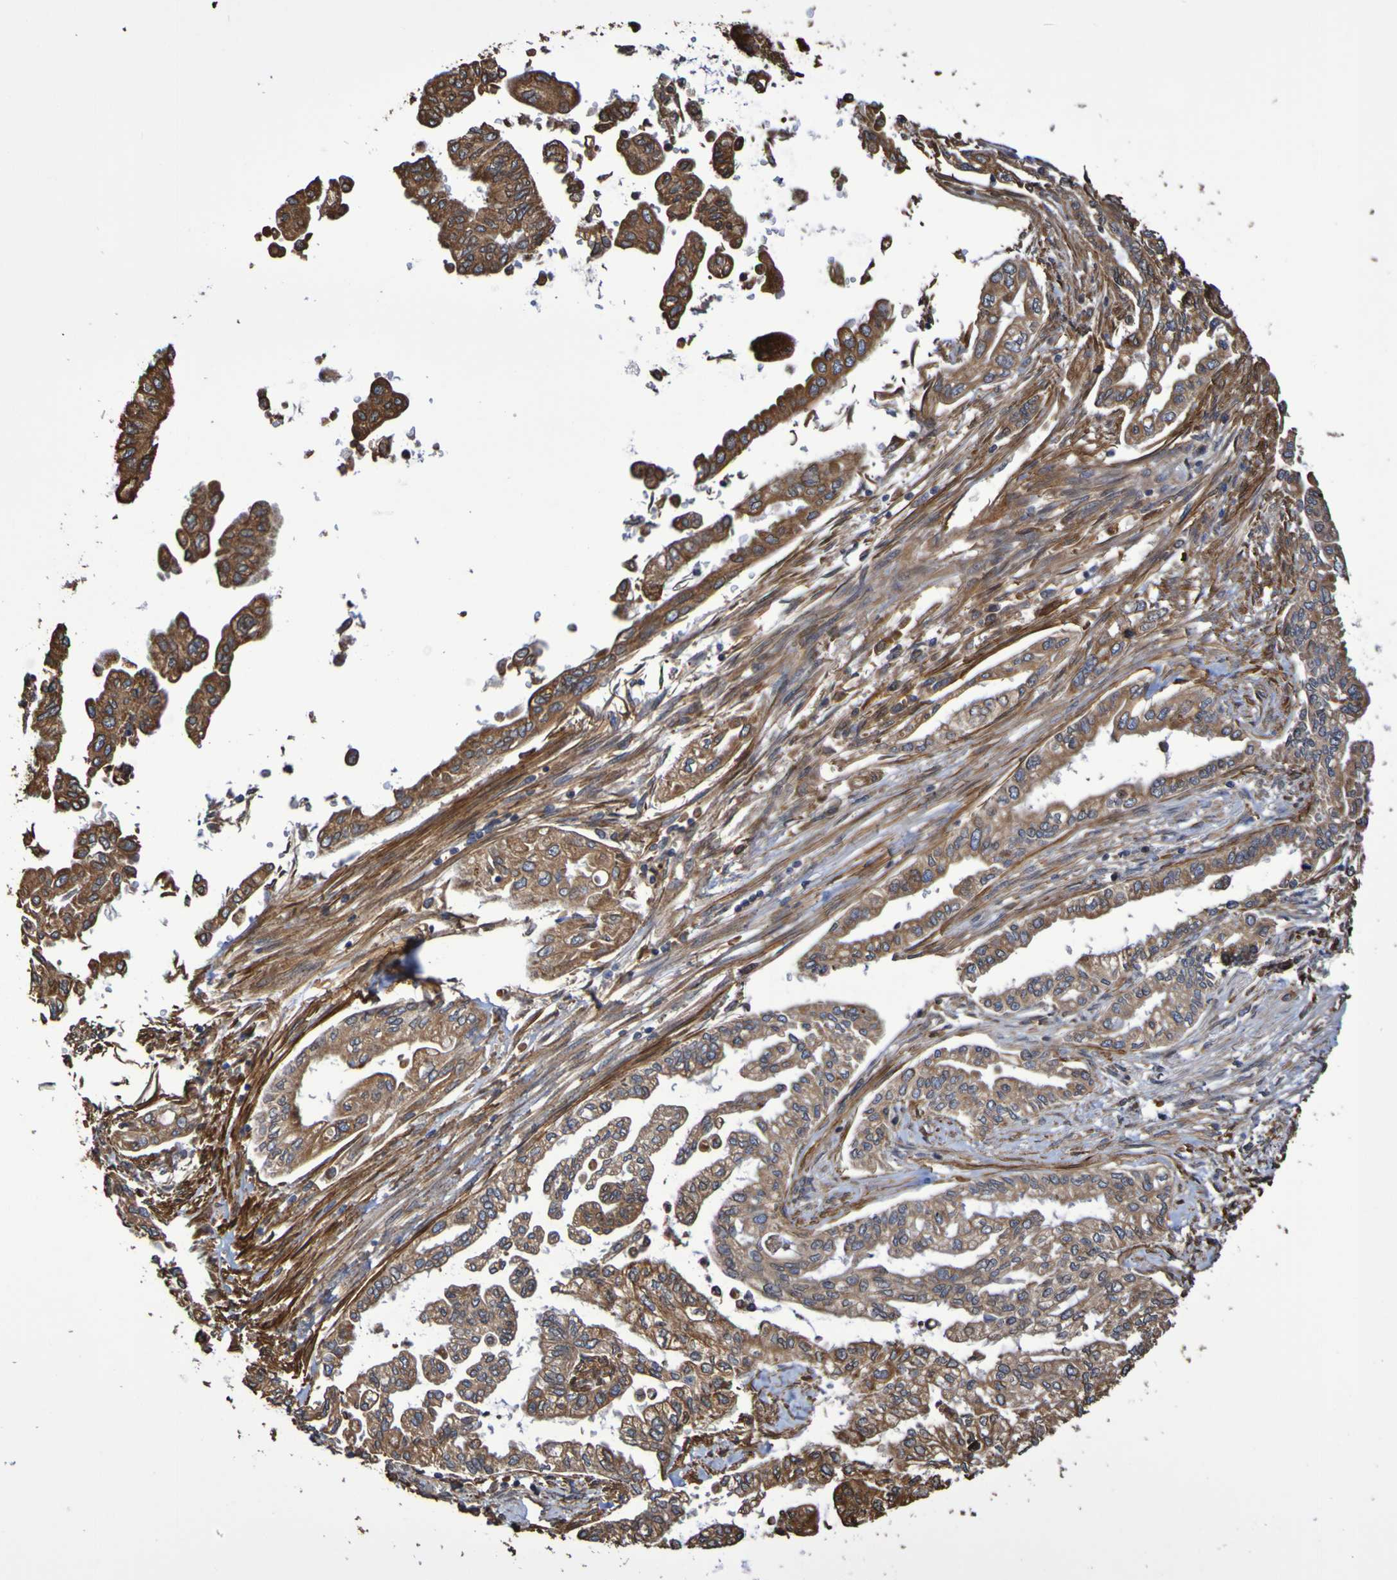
{"staining": {"intensity": "moderate", "quantity": ">75%", "location": "cytoplasmic/membranous"}, "tissue": "pancreatic cancer", "cell_type": "Tumor cells", "image_type": "cancer", "snomed": [{"axis": "morphology", "description": "Normal tissue, NOS"}, {"axis": "topography", "description": "Pancreas"}], "caption": "Pancreatic cancer stained for a protein displays moderate cytoplasmic/membranous positivity in tumor cells. The protein is shown in brown color, while the nuclei are stained blue.", "gene": "RAB11A", "patient": {"sex": "male", "age": 42}}